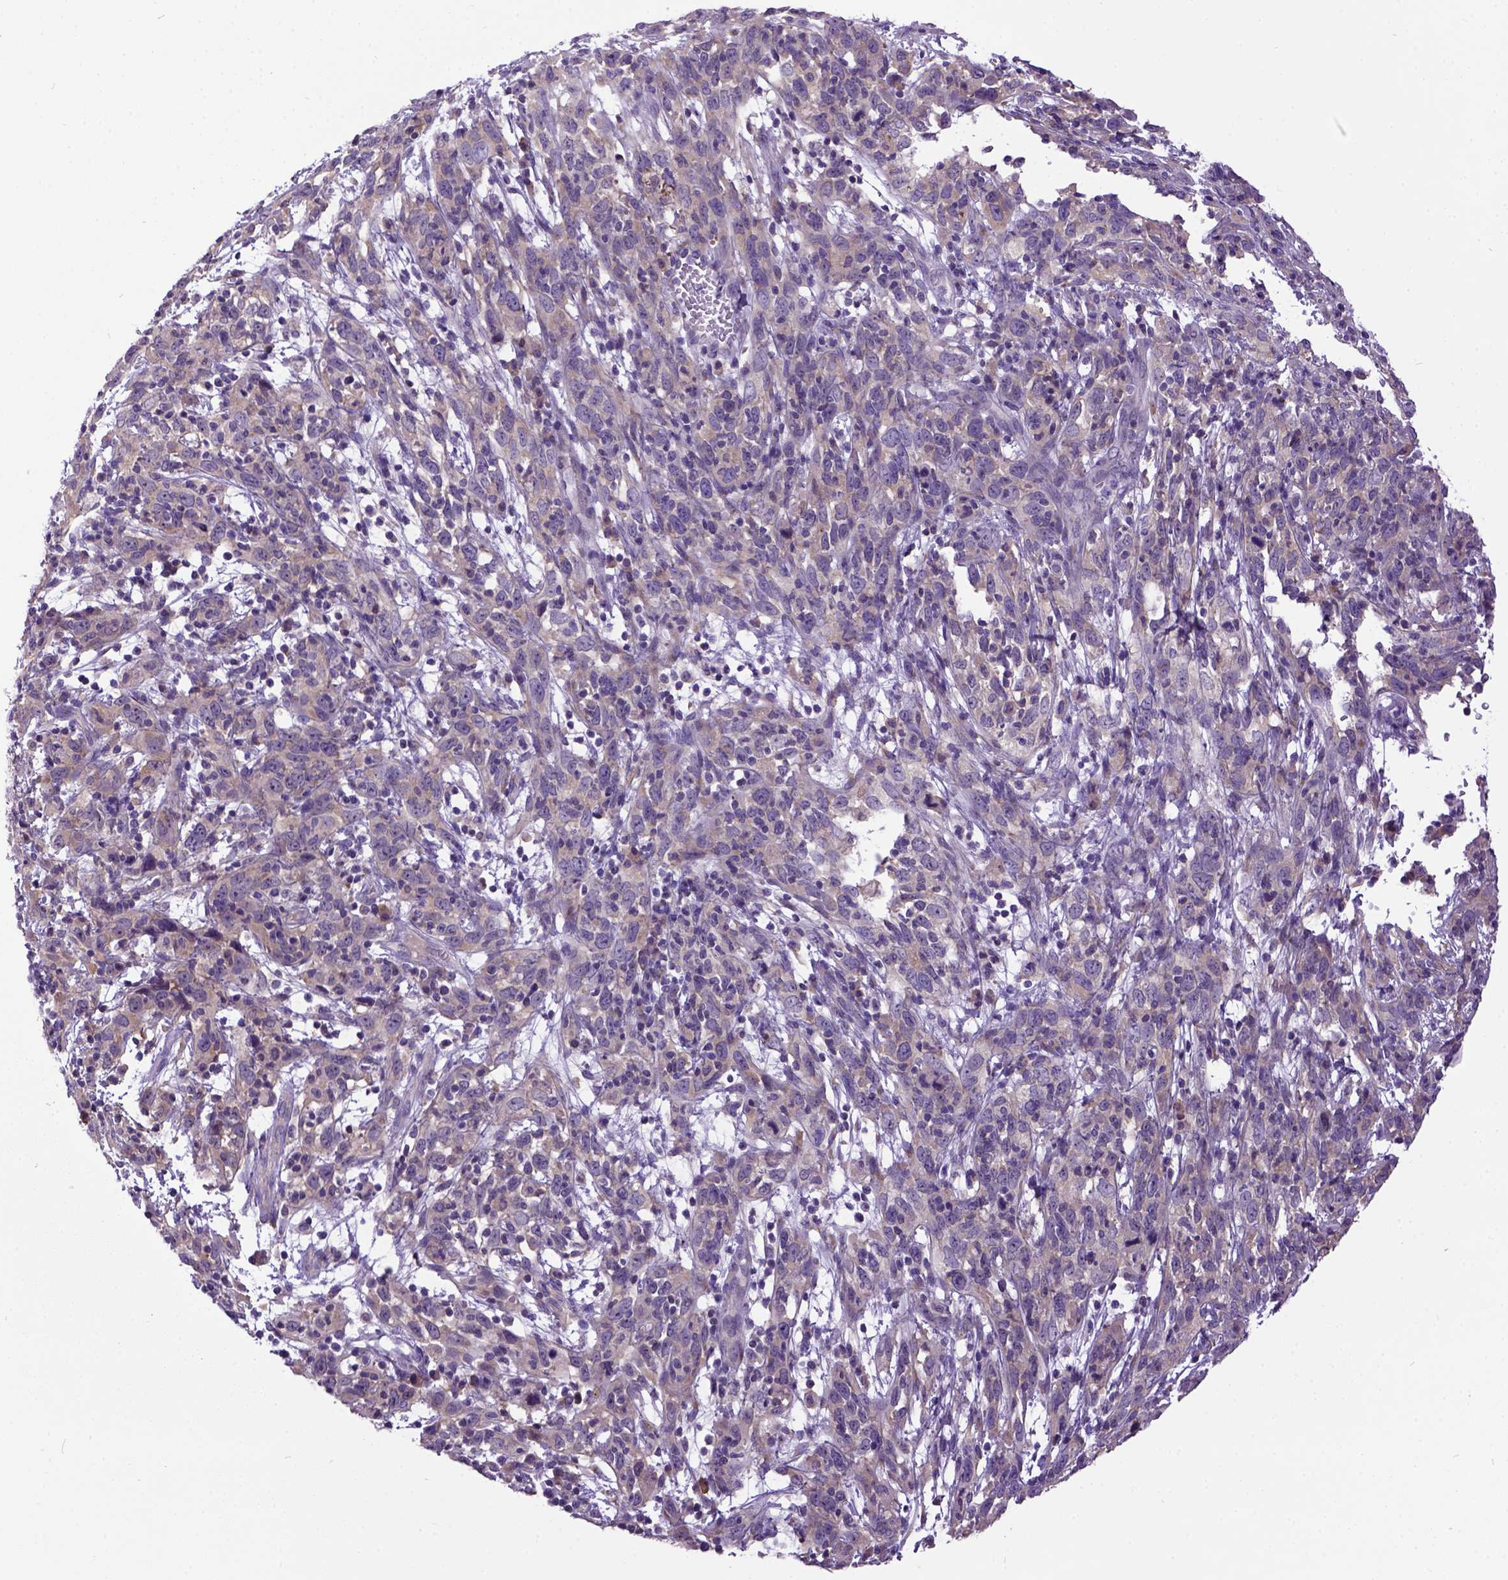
{"staining": {"intensity": "weak", "quantity": "25%-75%", "location": "cytoplasmic/membranous"}, "tissue": "cervical cancer", "cell_type": "Tumor cells", "image_type": "cancer", "snomed": [{"axis": "morphology", "description": "Adenocarcinoma, NOS"}, {"axis": "topography", "description": "Cervix"}], "caption": "This is an image of IHC staining of adenocarcinoma (cervical), which shows weak positivity in the cytoplasmic/membranous of tumor cells.", "gene": "NEK5", "patient": {"sex": "female", "age": 40}}